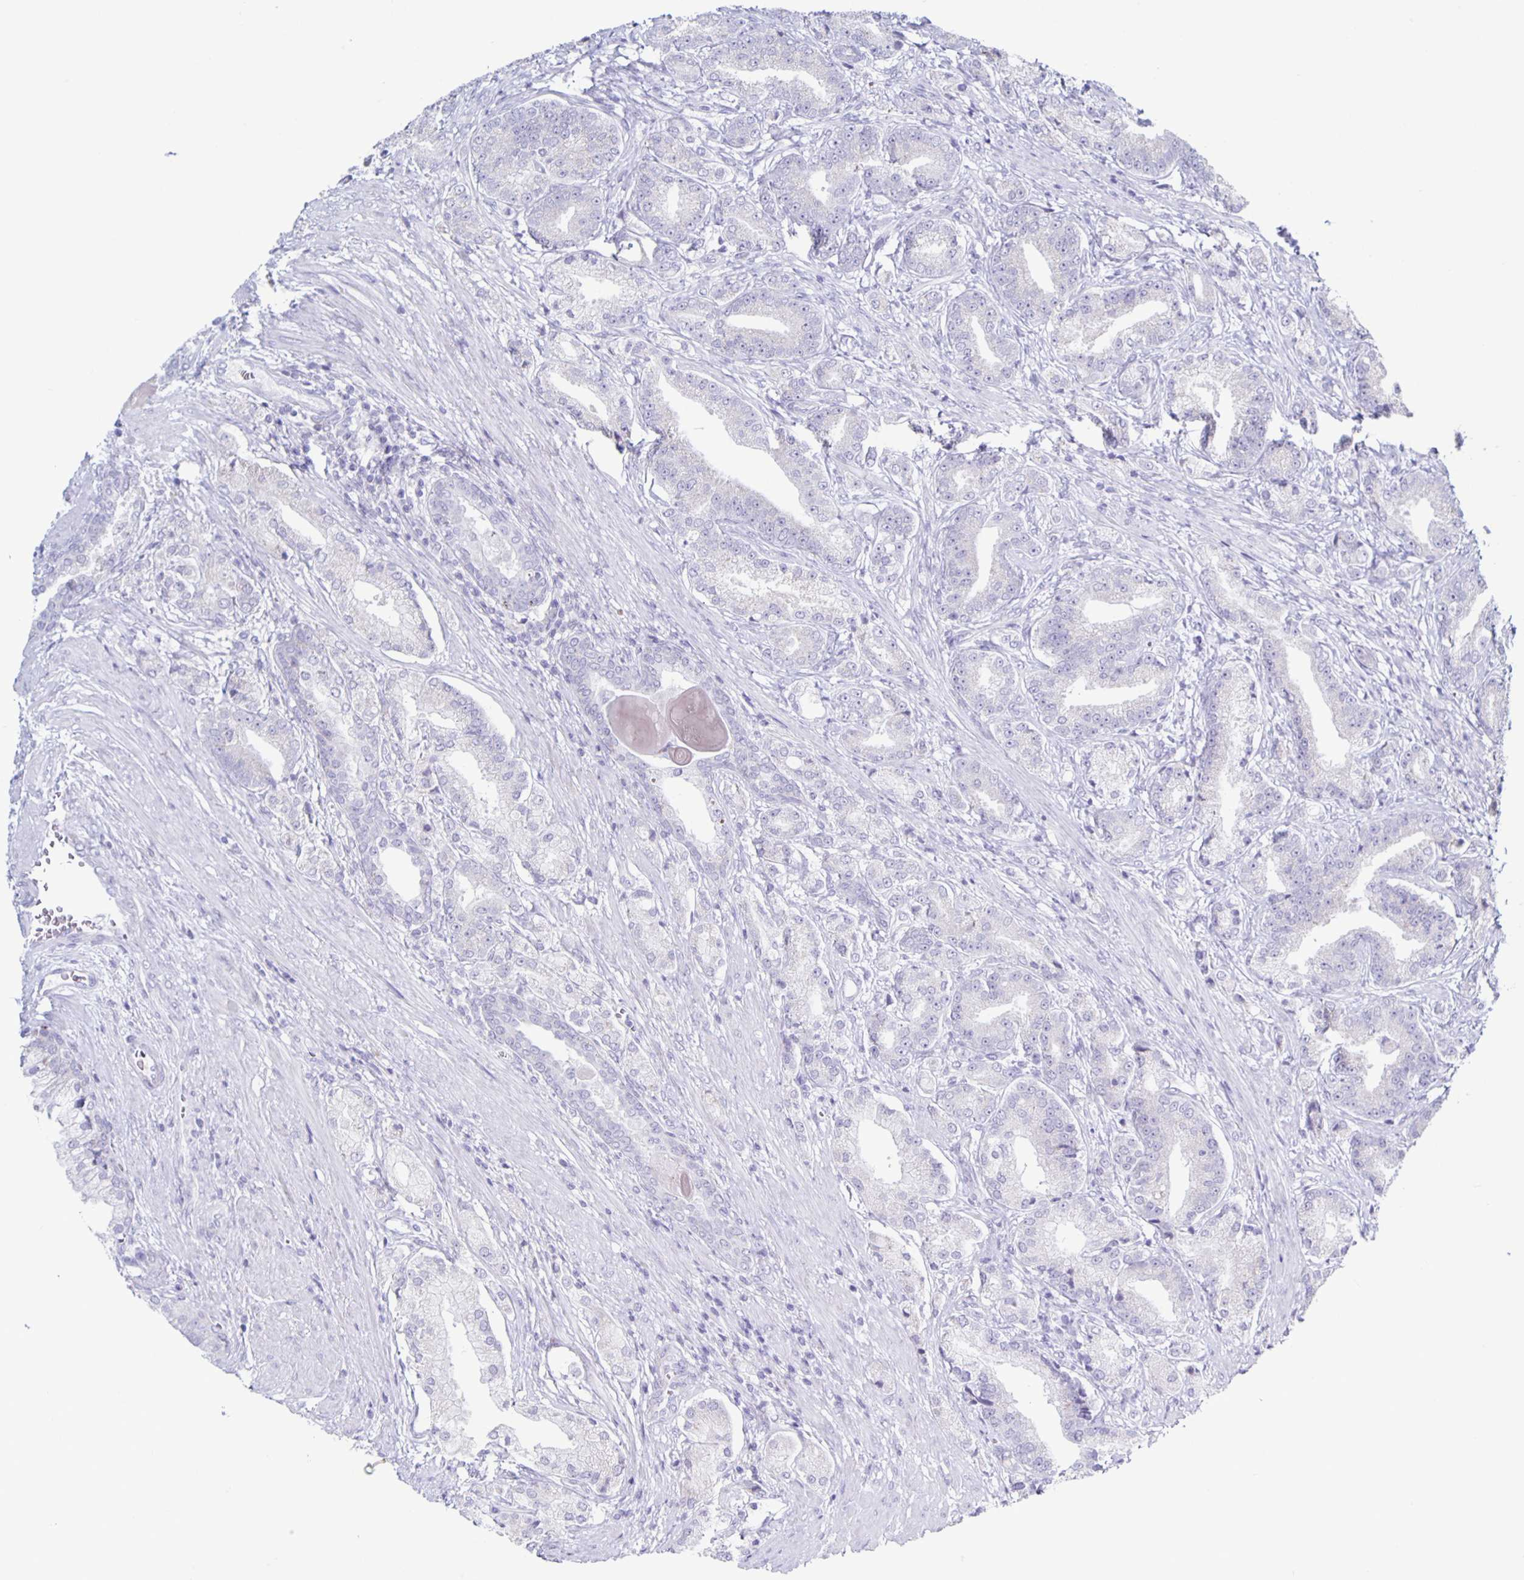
{"staining": {"intensity": "negative", "quantity": "none", "location": "none"}, "tissue": "prostate cancer", "cell_type": "Tumor cells", "image_type": "cancer", "snomed": [{"axis": "morphology", "description": "Adenocarcinoma, High grade"}, {"axis": "topography", "description": "Prostate and seminal vesicle, NOS"}], "caption": "DAB (3,3'-diaminobenzidine) immunohistochemical staining of human prostate cancer (adenocarcinoma (high-grade)) reveals no significant positivity in tumor cells.", "gene": "CT45A5", "patient": {"sex": "male", "age": 61}}